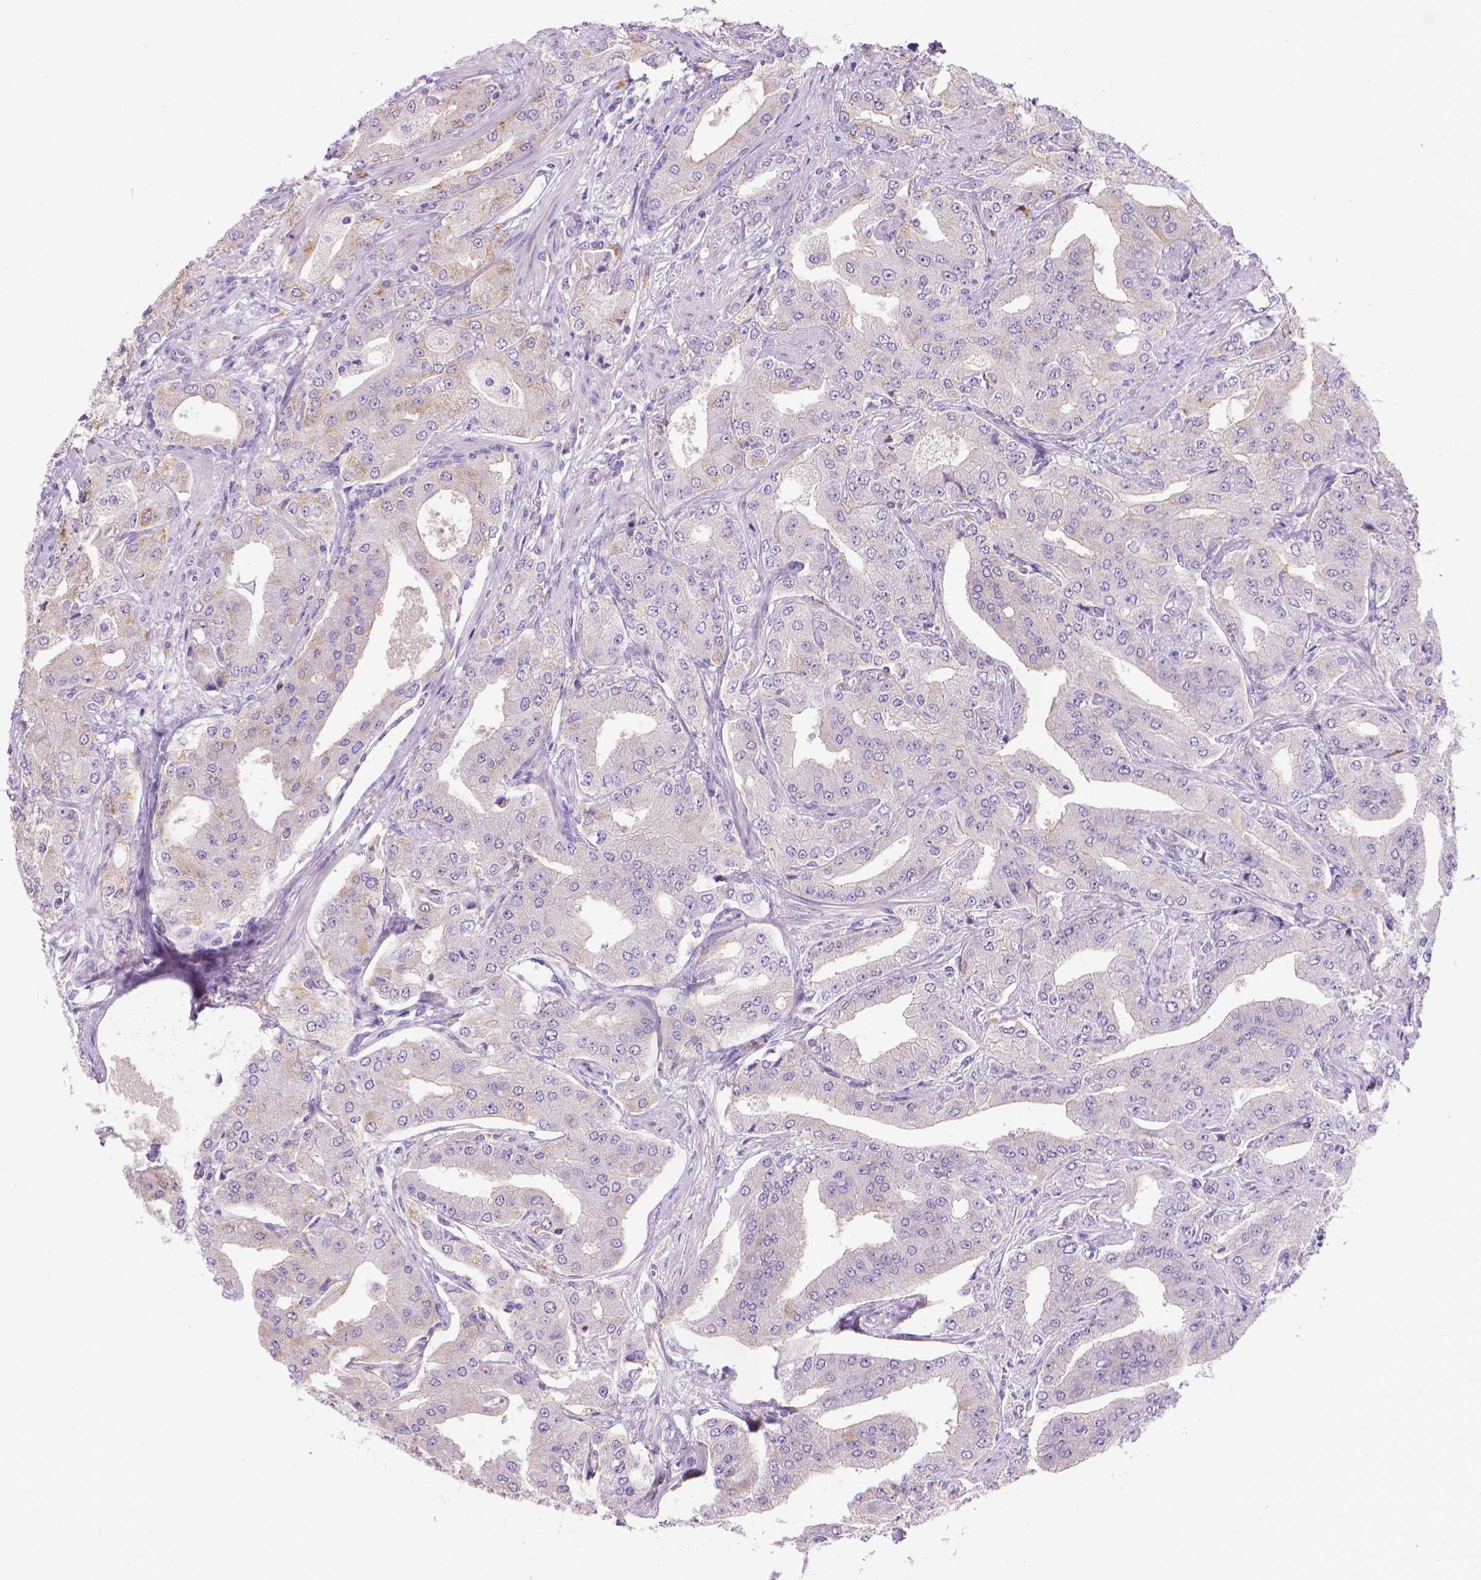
{"staining": {"intensity": "weak", "quantity": "<25%", "location": "cytoplasmic/membranous"}, "tissue": "prostate cancer", "cell_type": "Tumor cells", "image_type": "cancer", "snomed": [{"axis": "morphology", "description": "Adenocarcinoma, Low grade"}, {"axis": "topography", "description": "Prostate"}], "caption": "This is a photomicrograph of immunohistochemistry staining of prostate cancer (adenocarcinoma (low-grade)), which shows no staining in tumor cells.", "gene": "SPAG6", "patient": {"sex": "male", "age": 60}}